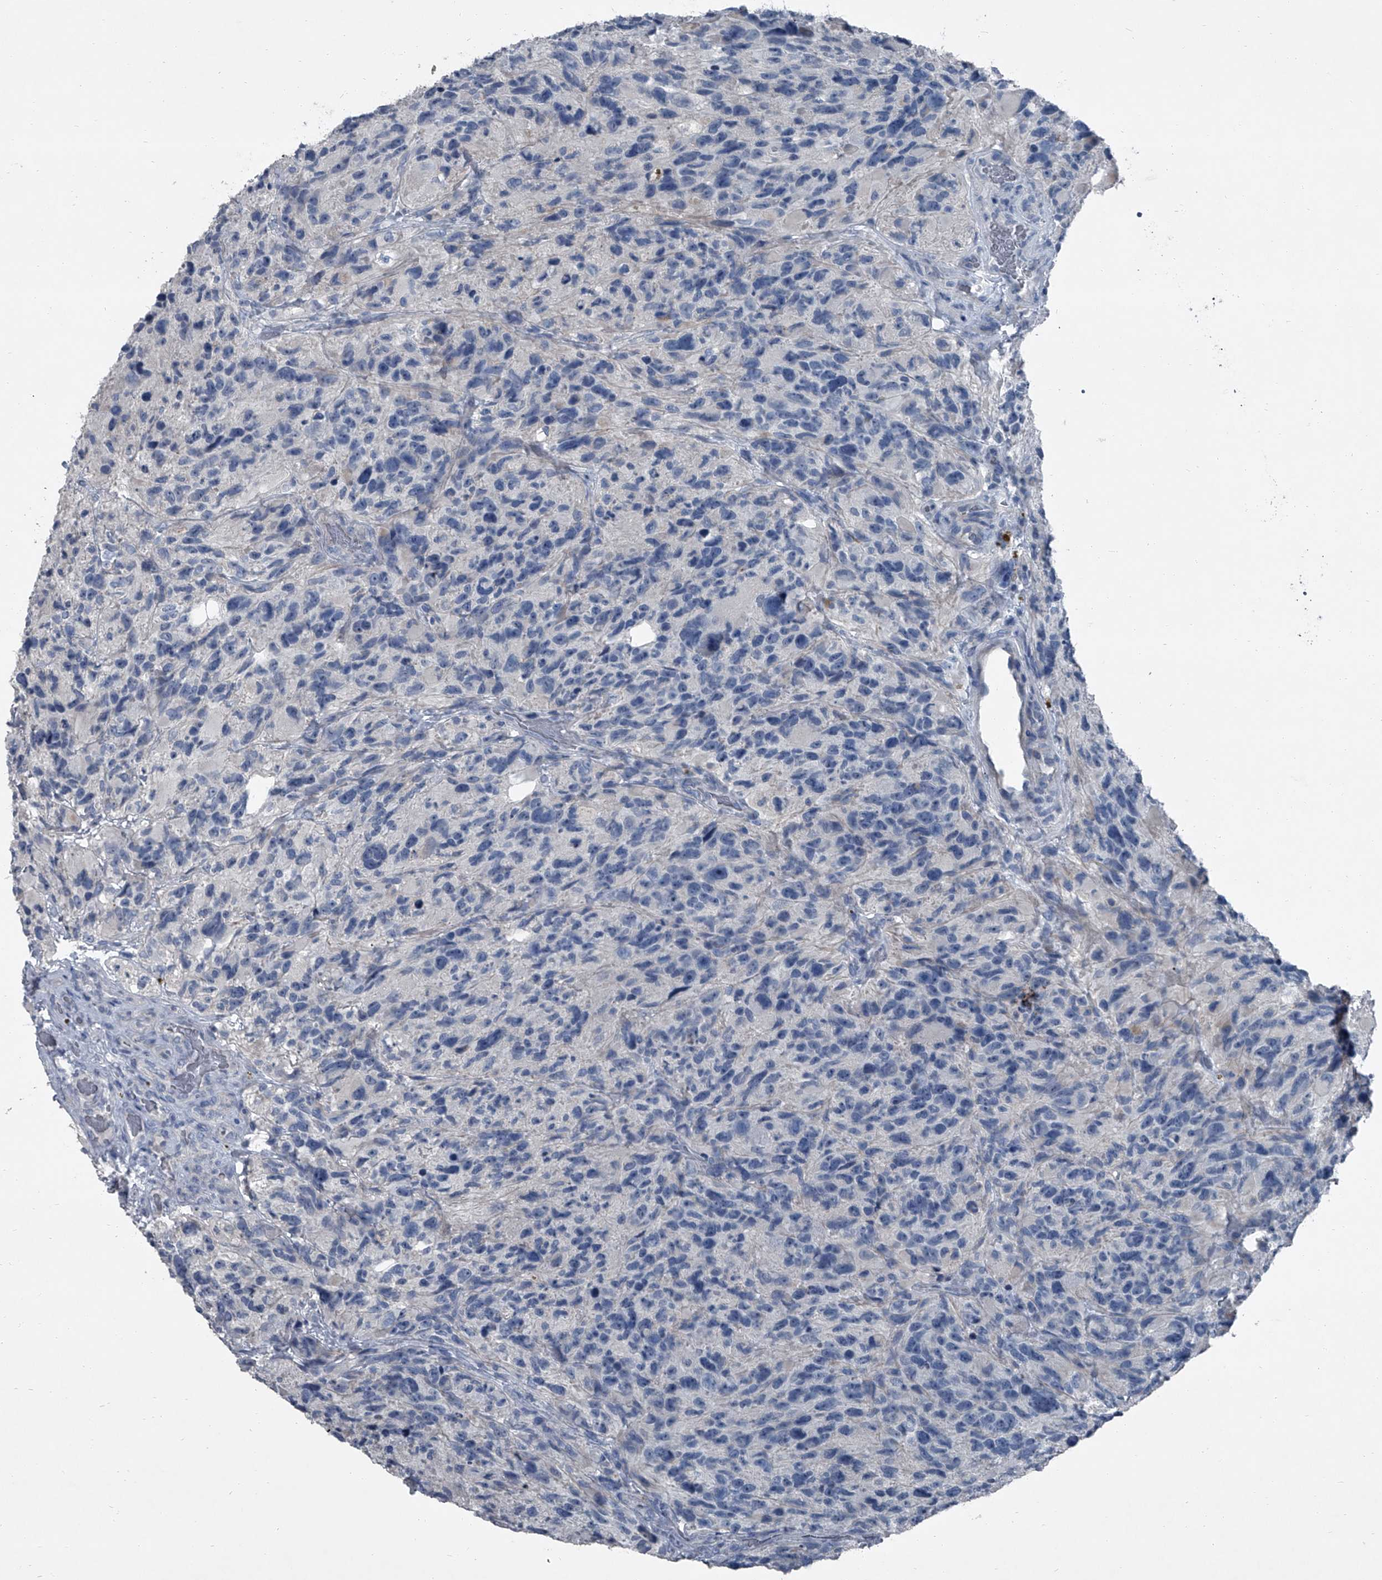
{"staining": {"intensity": "negative", "quantity": "none", "location": "none"}, "tissue": "glioma", "cell_type": "Tumor cells", "image_type": "cancer", "snomed": [{"axis": "morphology", "description": "Glioma, malignant, High grade"}, {"axis": "topography", "description": "Brain"}], "caption": "Immunohistochemical staining of malignant glioma (high-grade) reveals no significant staining in tumor cells.", "gene": "HEPHL1", "patient": {"sex": "male", "age": 69}}